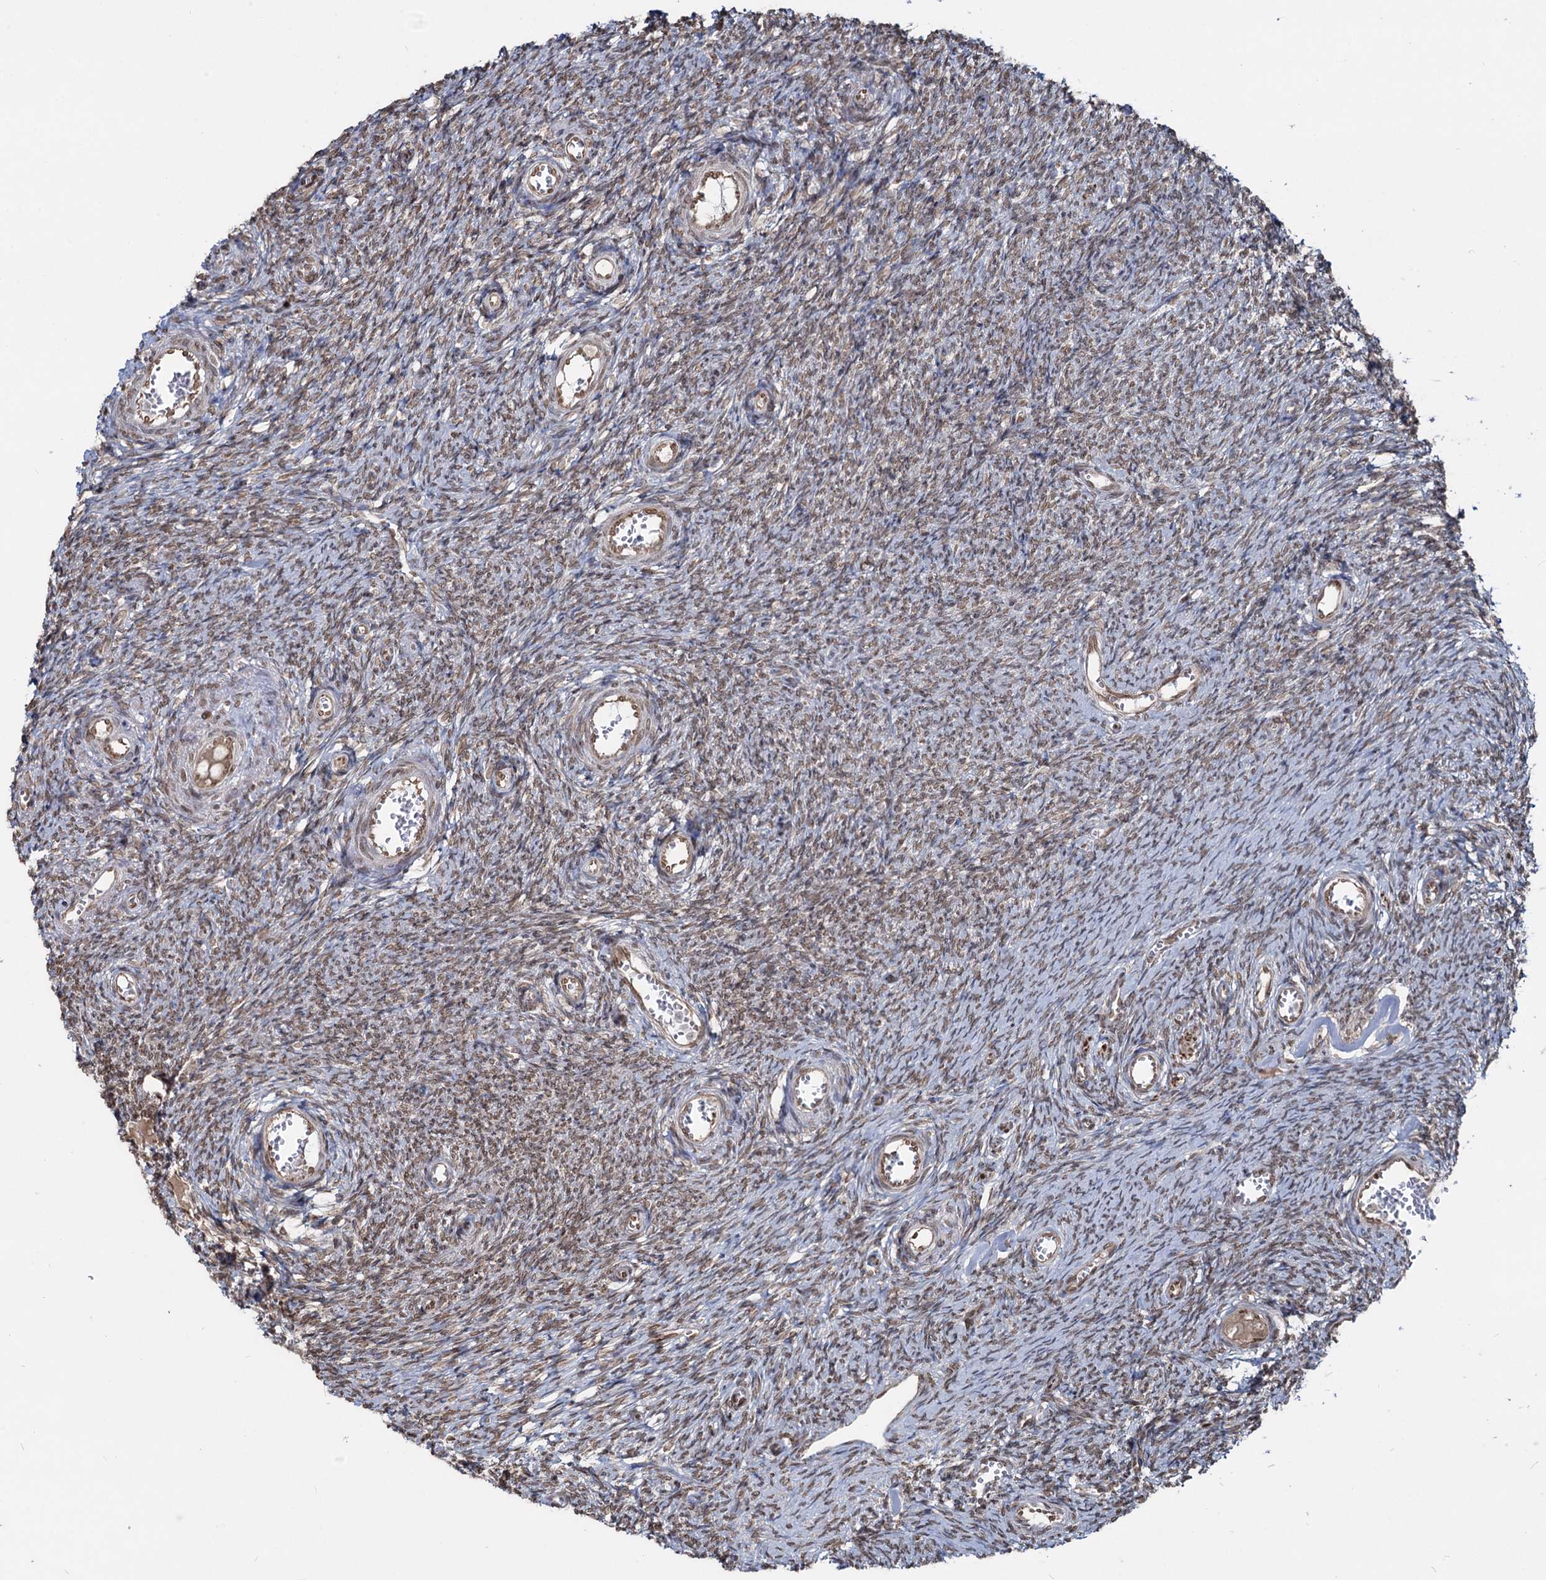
{"staining": {"intensity": "weak", "quantity": "25%-75%", "location": "nuclear"}, "tissue": "ovary", "cell_type": "Ovarian stroma cells", "image_type": "normal", "snomed": [{"axis": "morphology", "description": "Normal tissue, NOS"}, {"axis": "topography", "description": "Ovary"}], "caption": "Ovarian stroma cells show low levels of weak nuclear expression in approximately 25%-75% of cells in benign human ovary. The protein is shown in brown color, while the nuclei are stained blue.", "gene": "RNF6", "patient": {"sex": "female", "age": 44}}